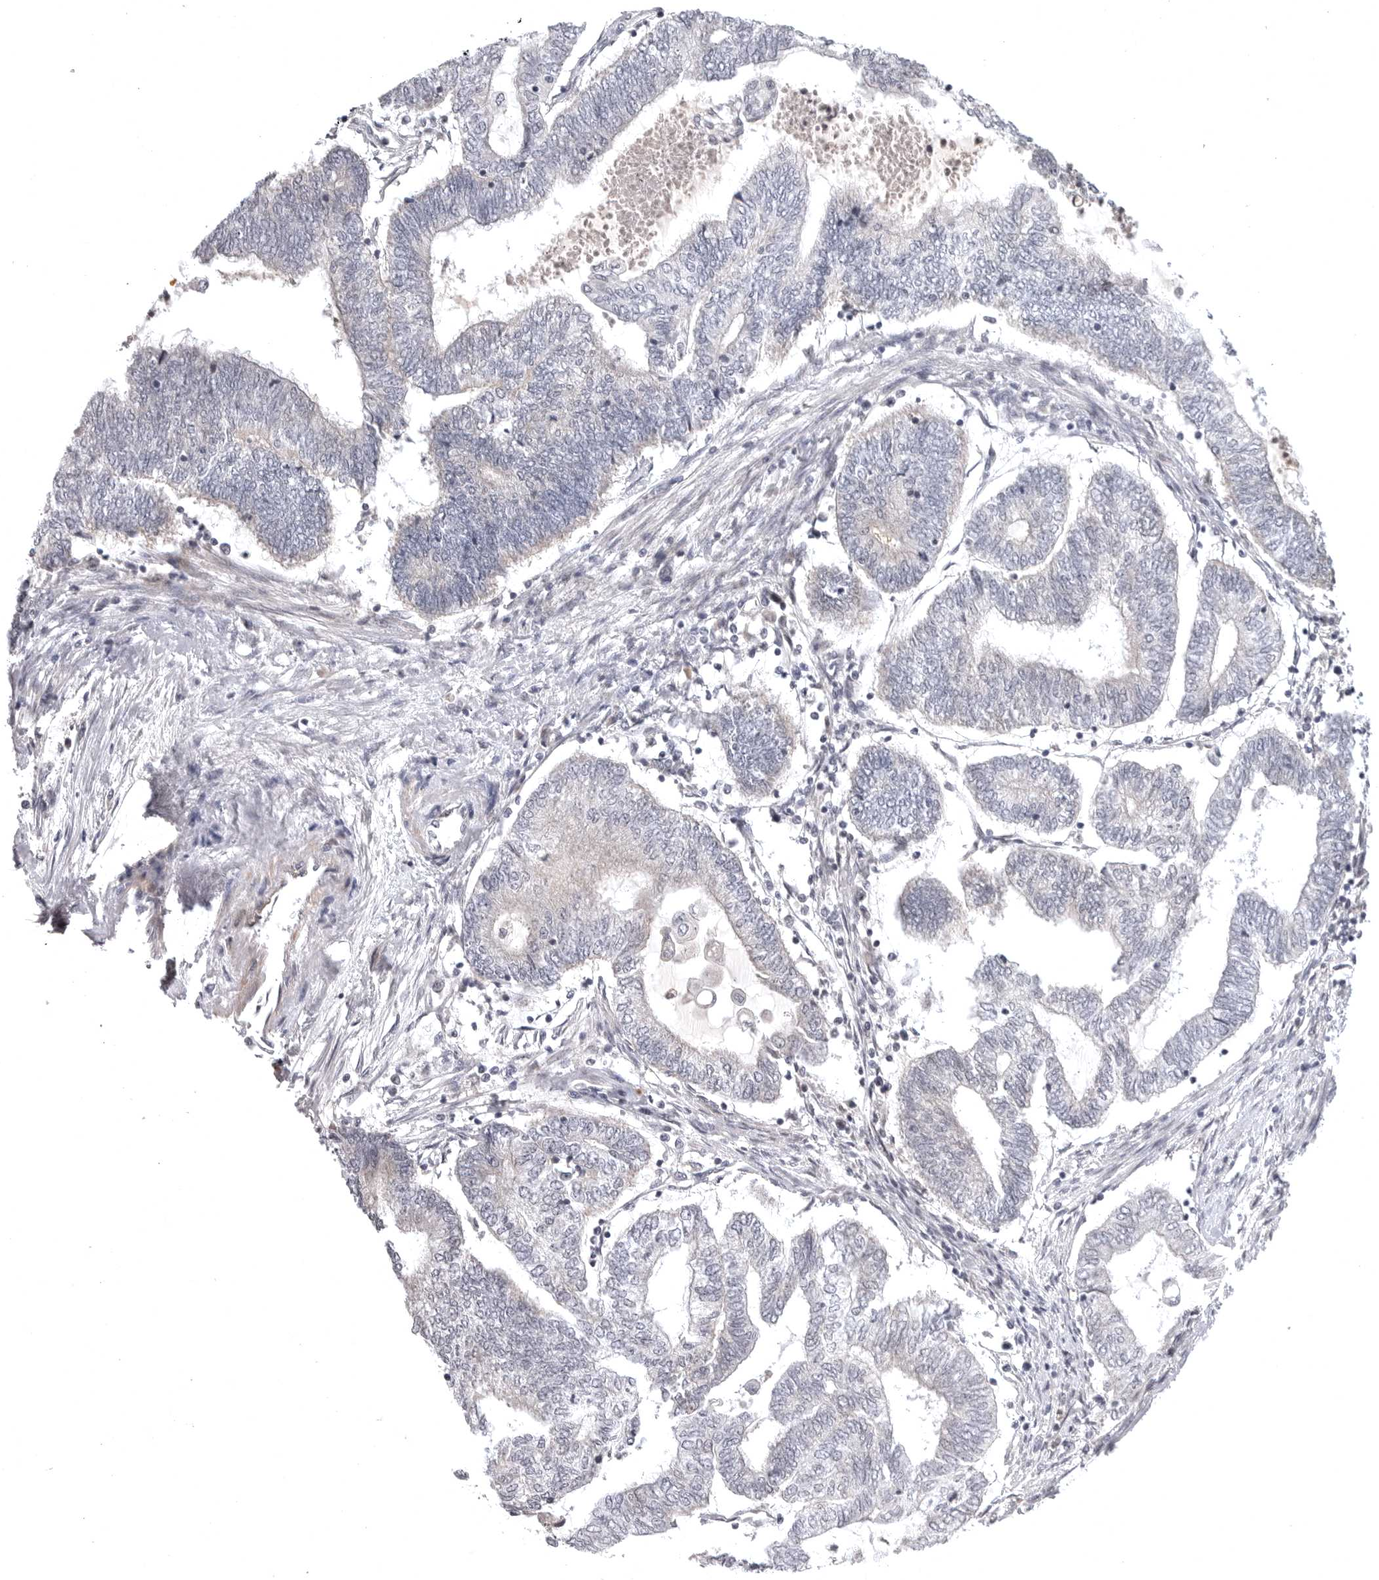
{"staining": {"intensity": "negative", "quantity": "none", "location": "none"}, "tissue": "endometrial cancer", "cell_type": "Tumor cells", "image_type": "cancer", "snomed": [{"axis": "morphology", "description": "Adenocarcinoma, NOS"}, {"axis": "topography", "description": "Uterus"}, {"axis": "topography", "description": "Endometrium"}], "caption": "This is a micrograph of IHC staining of endometrial adenocarcinoma, which shows no positivity in tumor cells.", "gene": "CD300LD", "patient": {"sex": "female", "age": 70}}